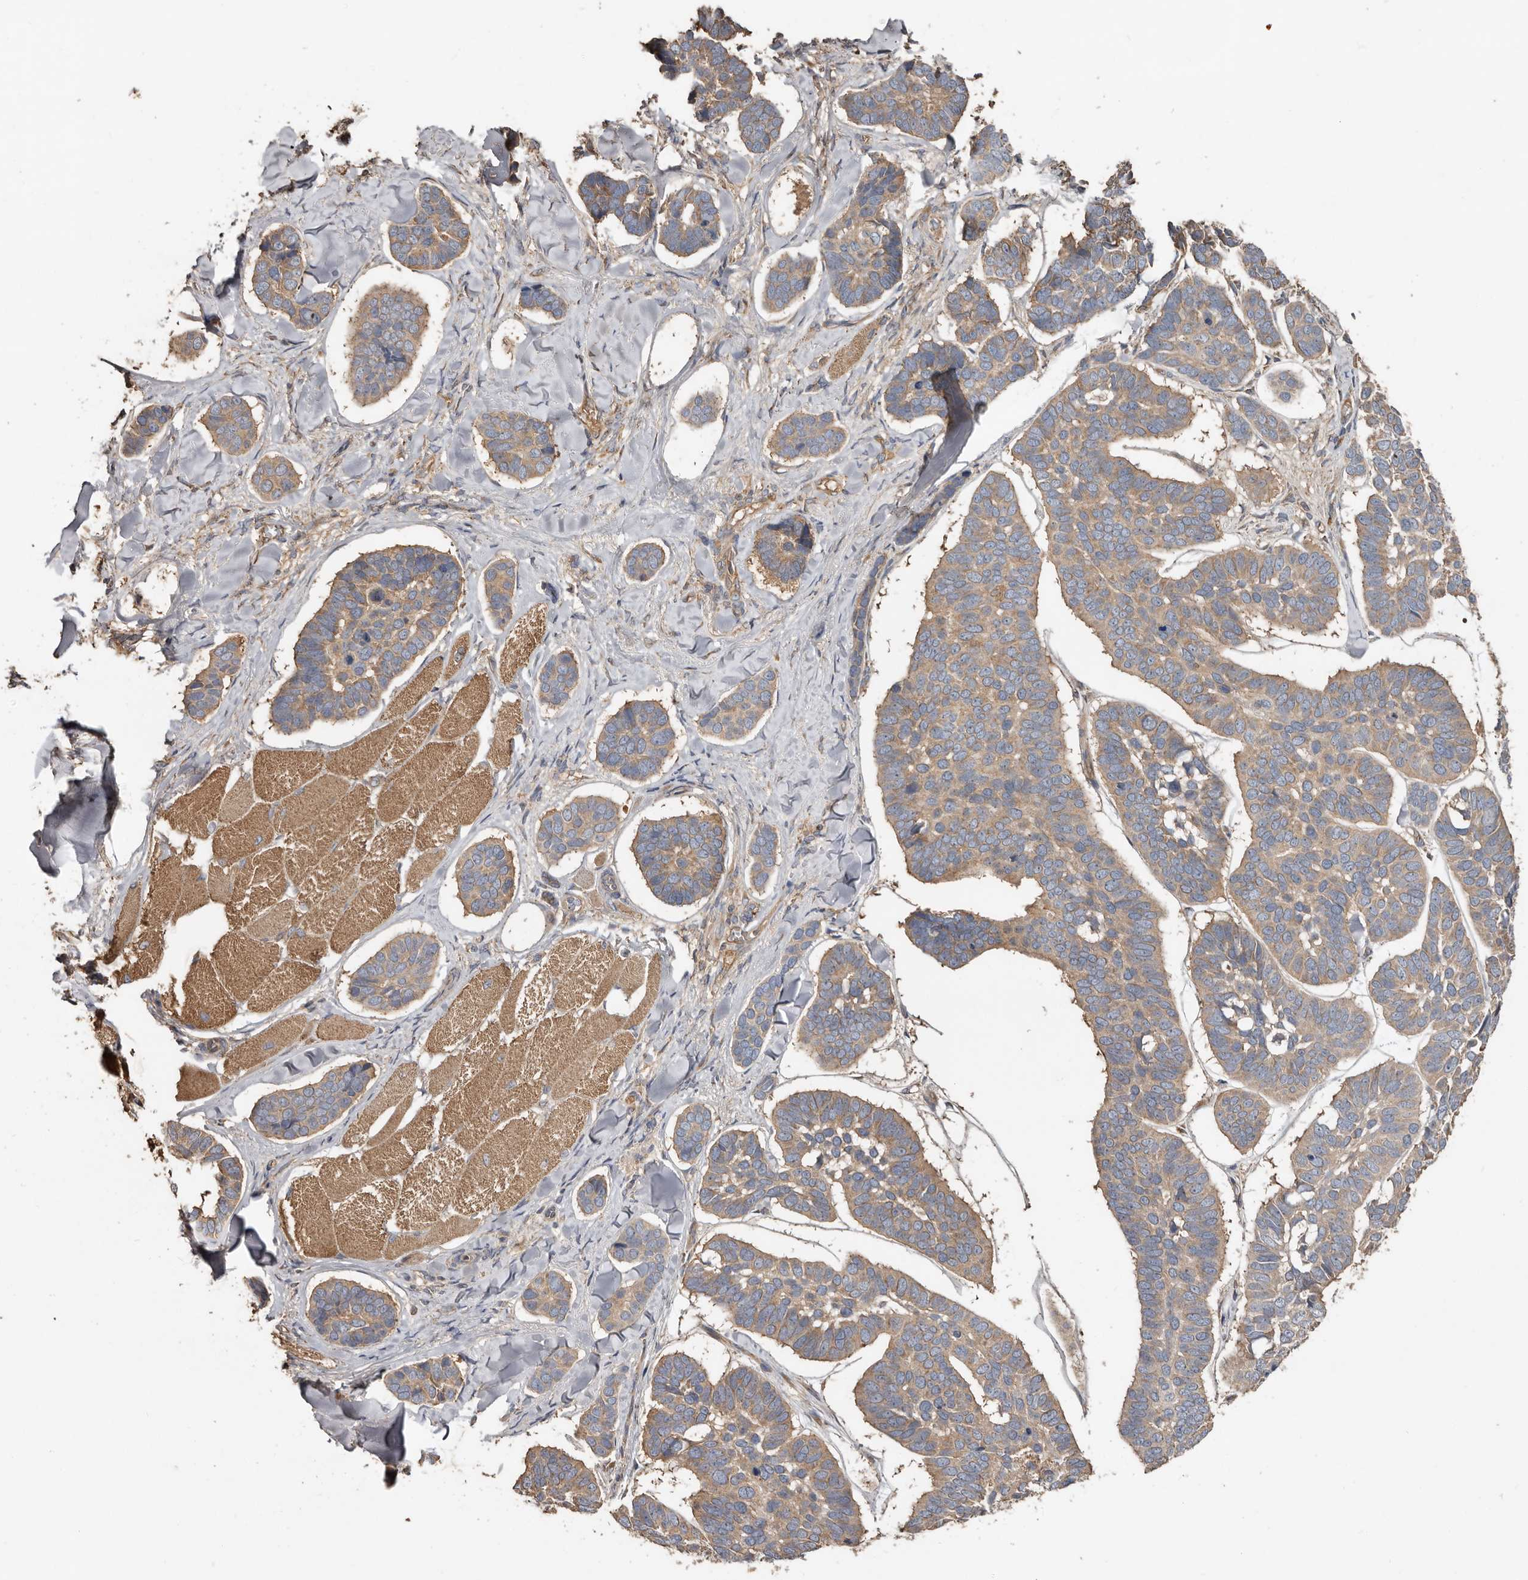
{"staining": {"intensity": "moderate", "quantity": ">75%", "location": "cytoplasmic/membranous"}, "tissue": "skin cancer", "cell_type": "Tumor cells", "image_type": "cancer", "snomed": [{"axis": "morphology", "description": "Basal cell carcinoma"}, {"axis": "topography", "description": "Skin"}], "caption": "This histopathology image exhibits IHC staining of skin cancer (basal cell carcinoma), with medium moderate cytoplasmic/membranous expression in about >75% of tumor cells.", "gene": "FLCN", "patient": {"sex": "male", "age": 62}}